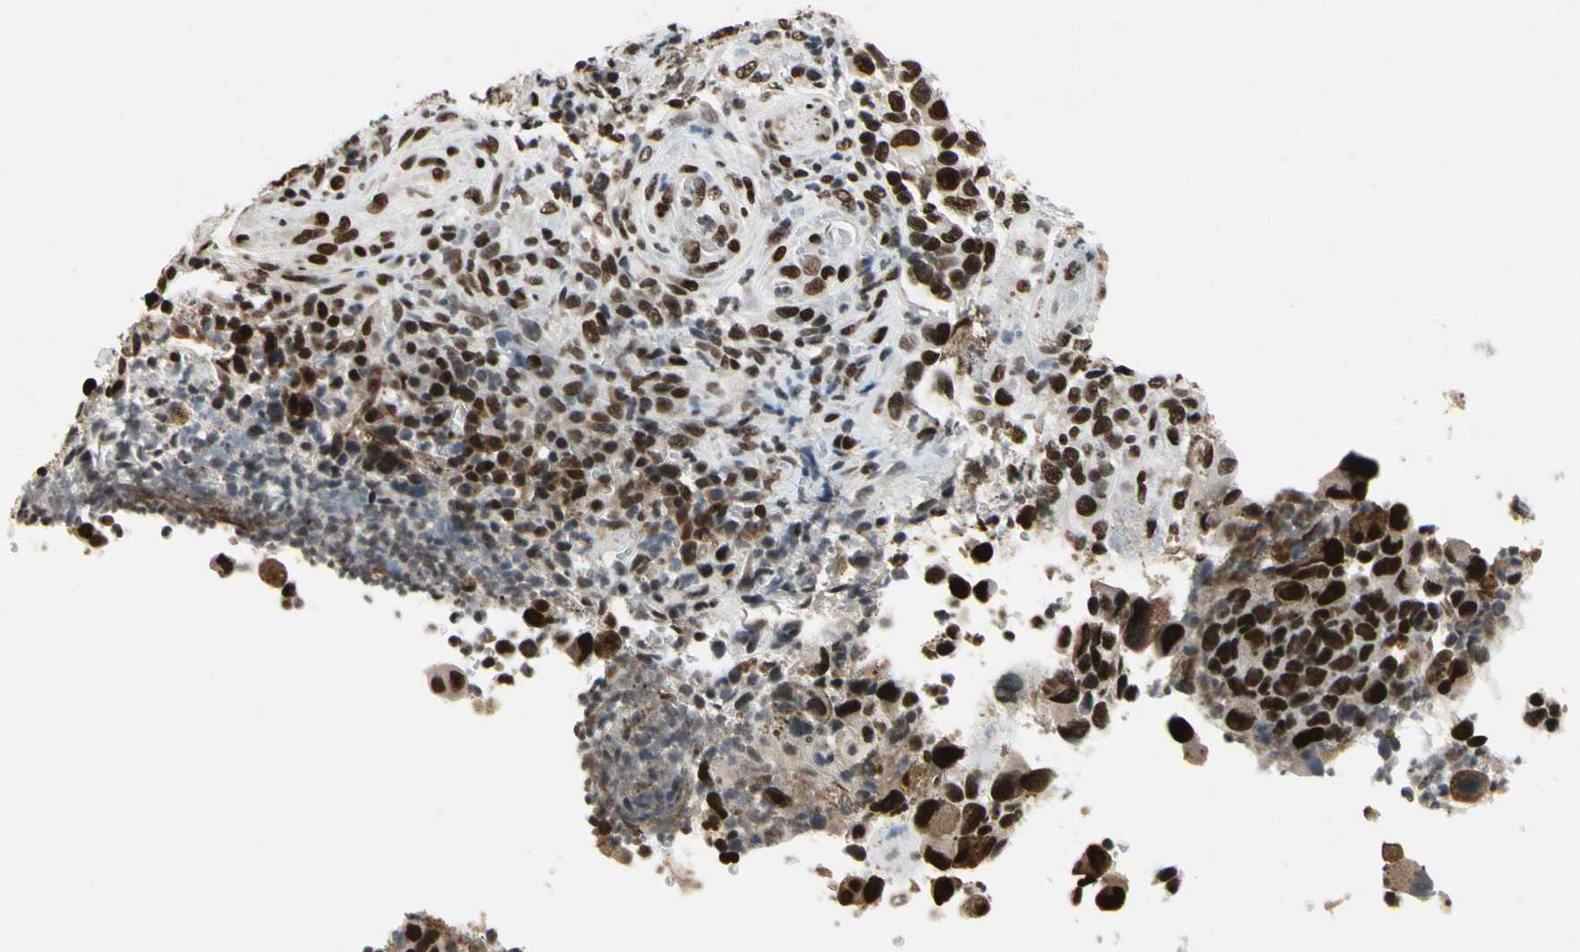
{"staining": {"intensity": "strong", "quantity": ">75%", "location": "cytoplasmic/membranous,nuclear"}, "tissue": "melanoma", "cell_type": "Tumor cells", "image_type": "cancer", "snomed": [{"axis": "morphology", "description": "Malignant melanoma, NOS"}, {"axis": "topography", "description": "Skin"}], "caption": "Protein staining reveals strong cytoplasmic/membranous and nuclear expression in approximately >75% of tumor cells in malignant melanoma.", "gene": "RECQL", "patient": {"sex": "female", "age": 73}}